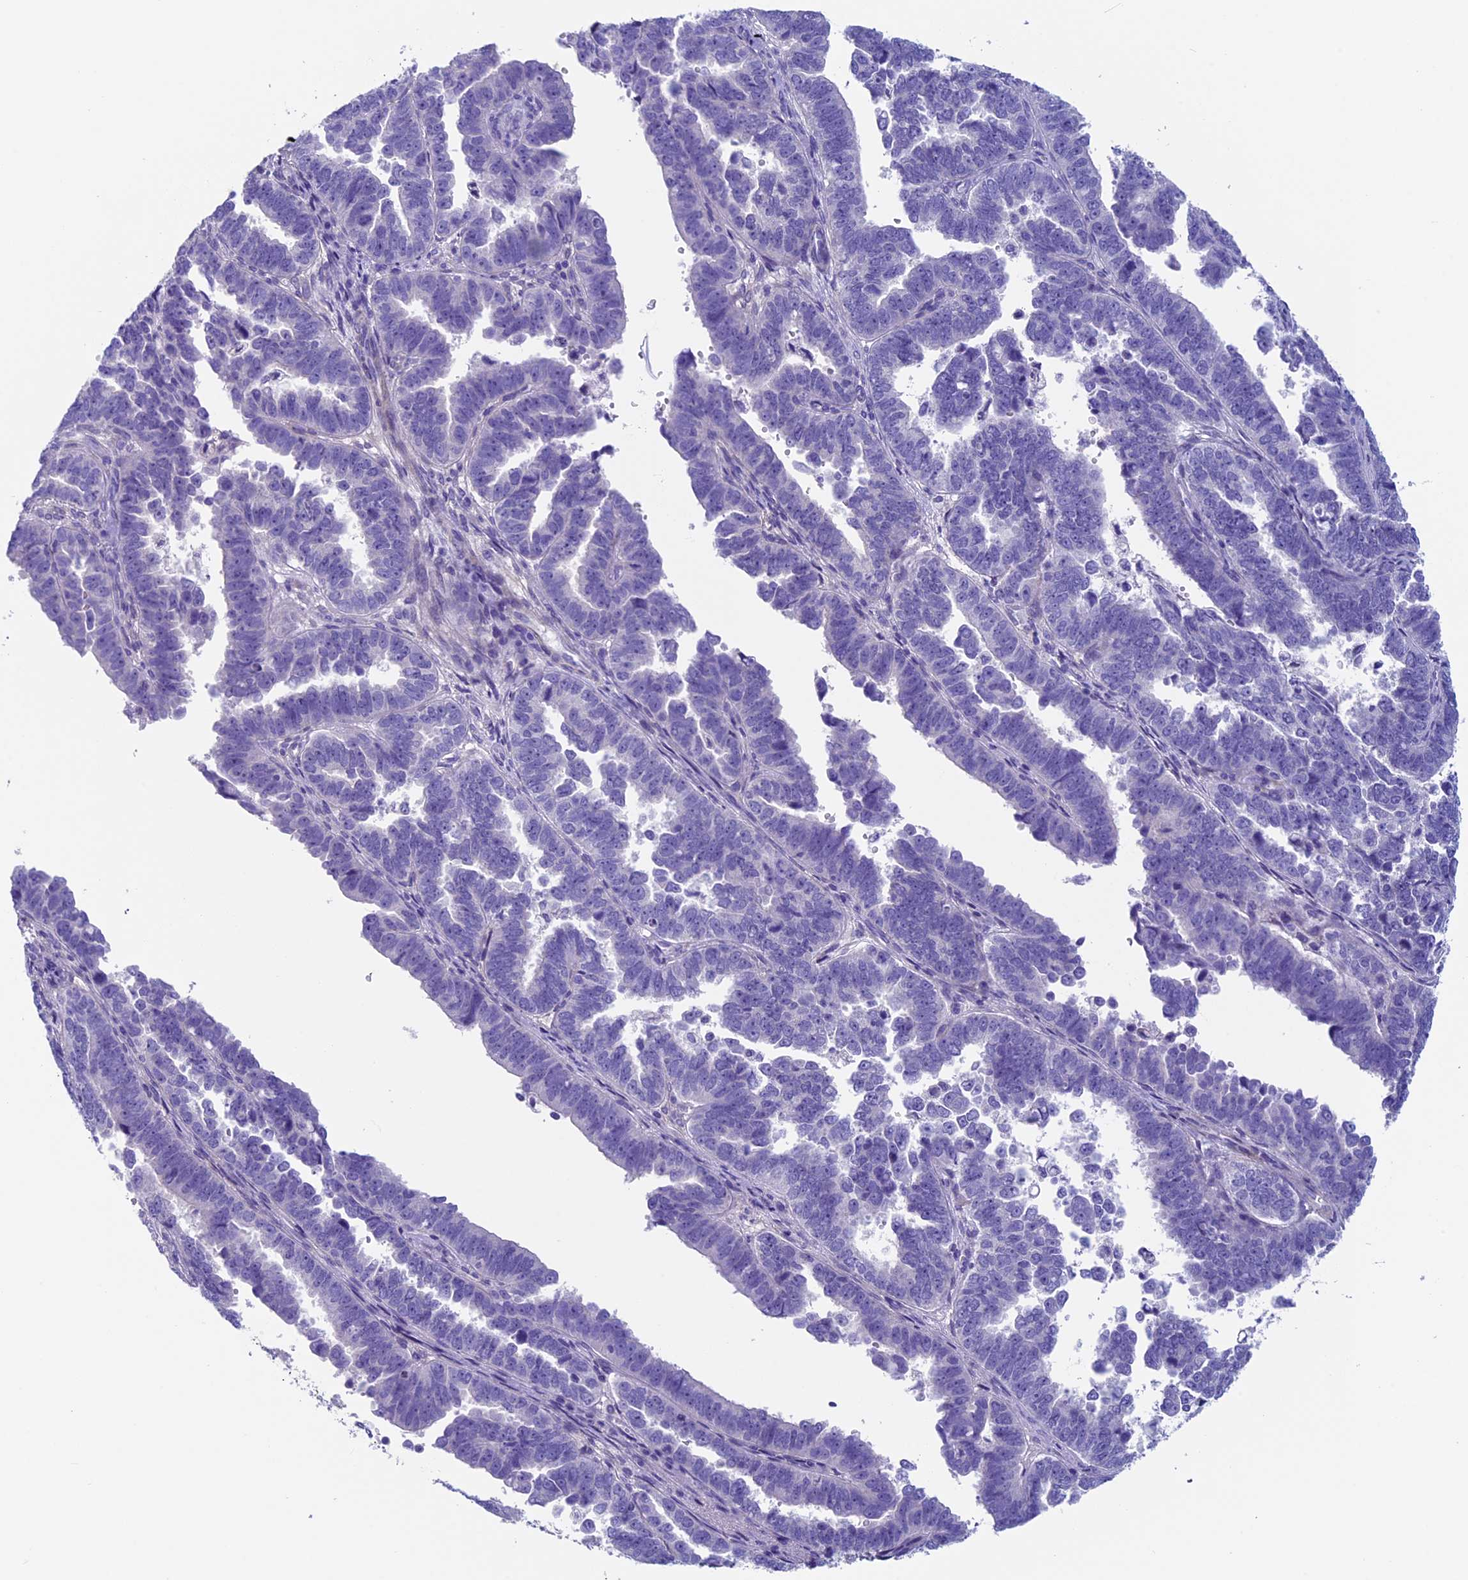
{"staining": {"intensity": "negative", "quantity": "none", "location": "none"}, "tissue": "endometrial cancer", "cell_type": "Tumor cells", "image_type": "cancer", "snomed": [{"axis": "morphology", "description": "Adenocarcinoma, NOS"}, {"axis": "topography", "description": "Endometrium"}], "caption": "IHC of human adenocarcinoma (endometrial) displays no staining in tumor cells.", "gene": "ADH7", "patient": {"sex": "female", "age": 75}}